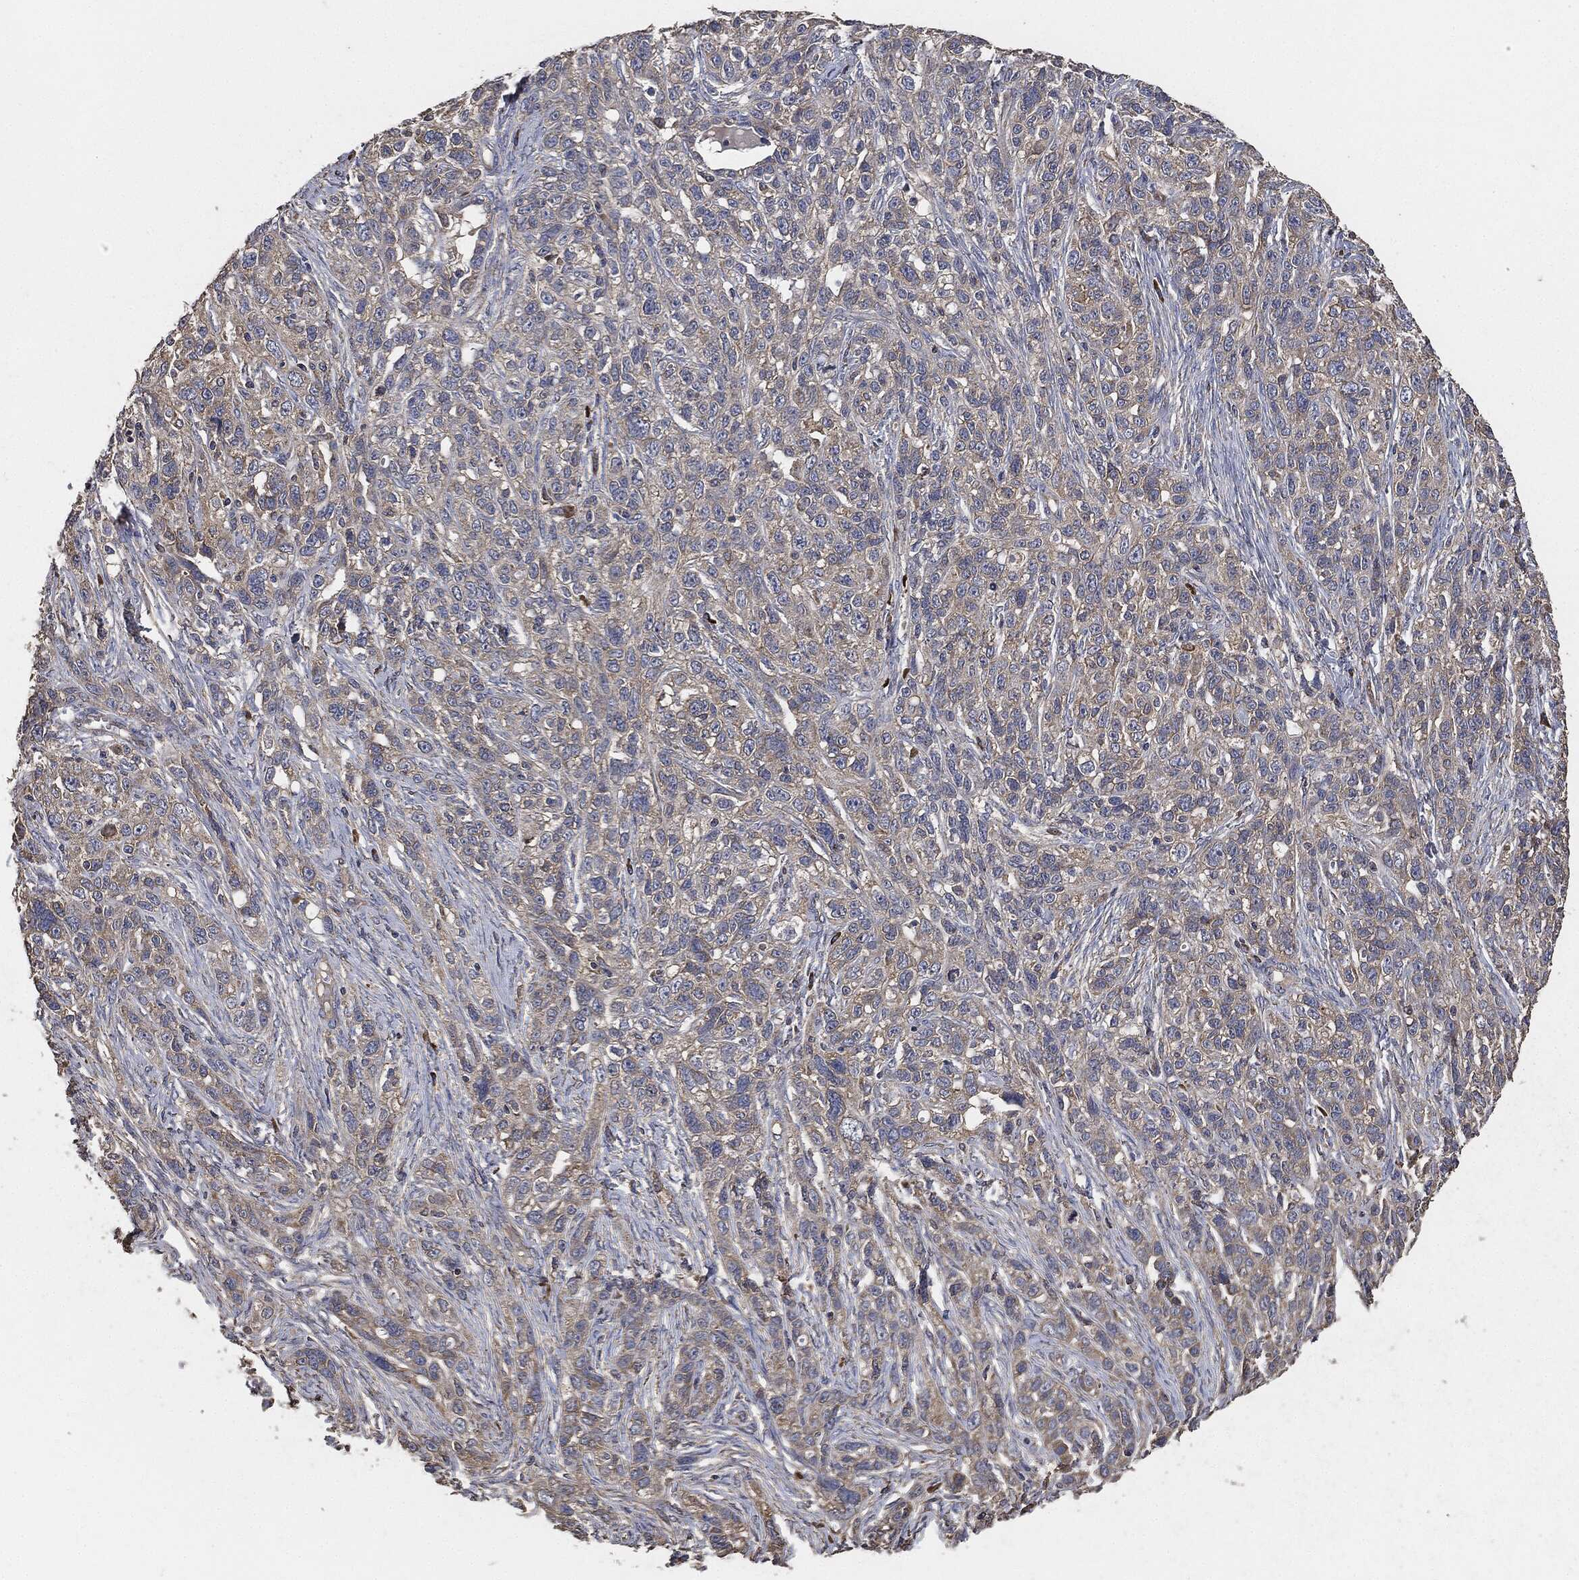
{"staining": {"intensity": "weak", "quantity": "<25%", "location": "cytoplasmic/membranous"}, "tissue": "ovarian cancer", "cell_type": "Tumor cells", "image_type": "cancer", "snomed": [{"axis": "morphology", "description": "Cystadenocarcinoma, serous, NOS"}, {"axis": "topography", "description": "Ovary"}], "caption": "Immunohistochemical staining of ovarian cancer (serous cystadenocarcinoma) exhibits no significant positivity in tumor cells. (DAB IHC, high magnification).", "gene": "STK3", "patient": {"sex": "female", "age": 71}}